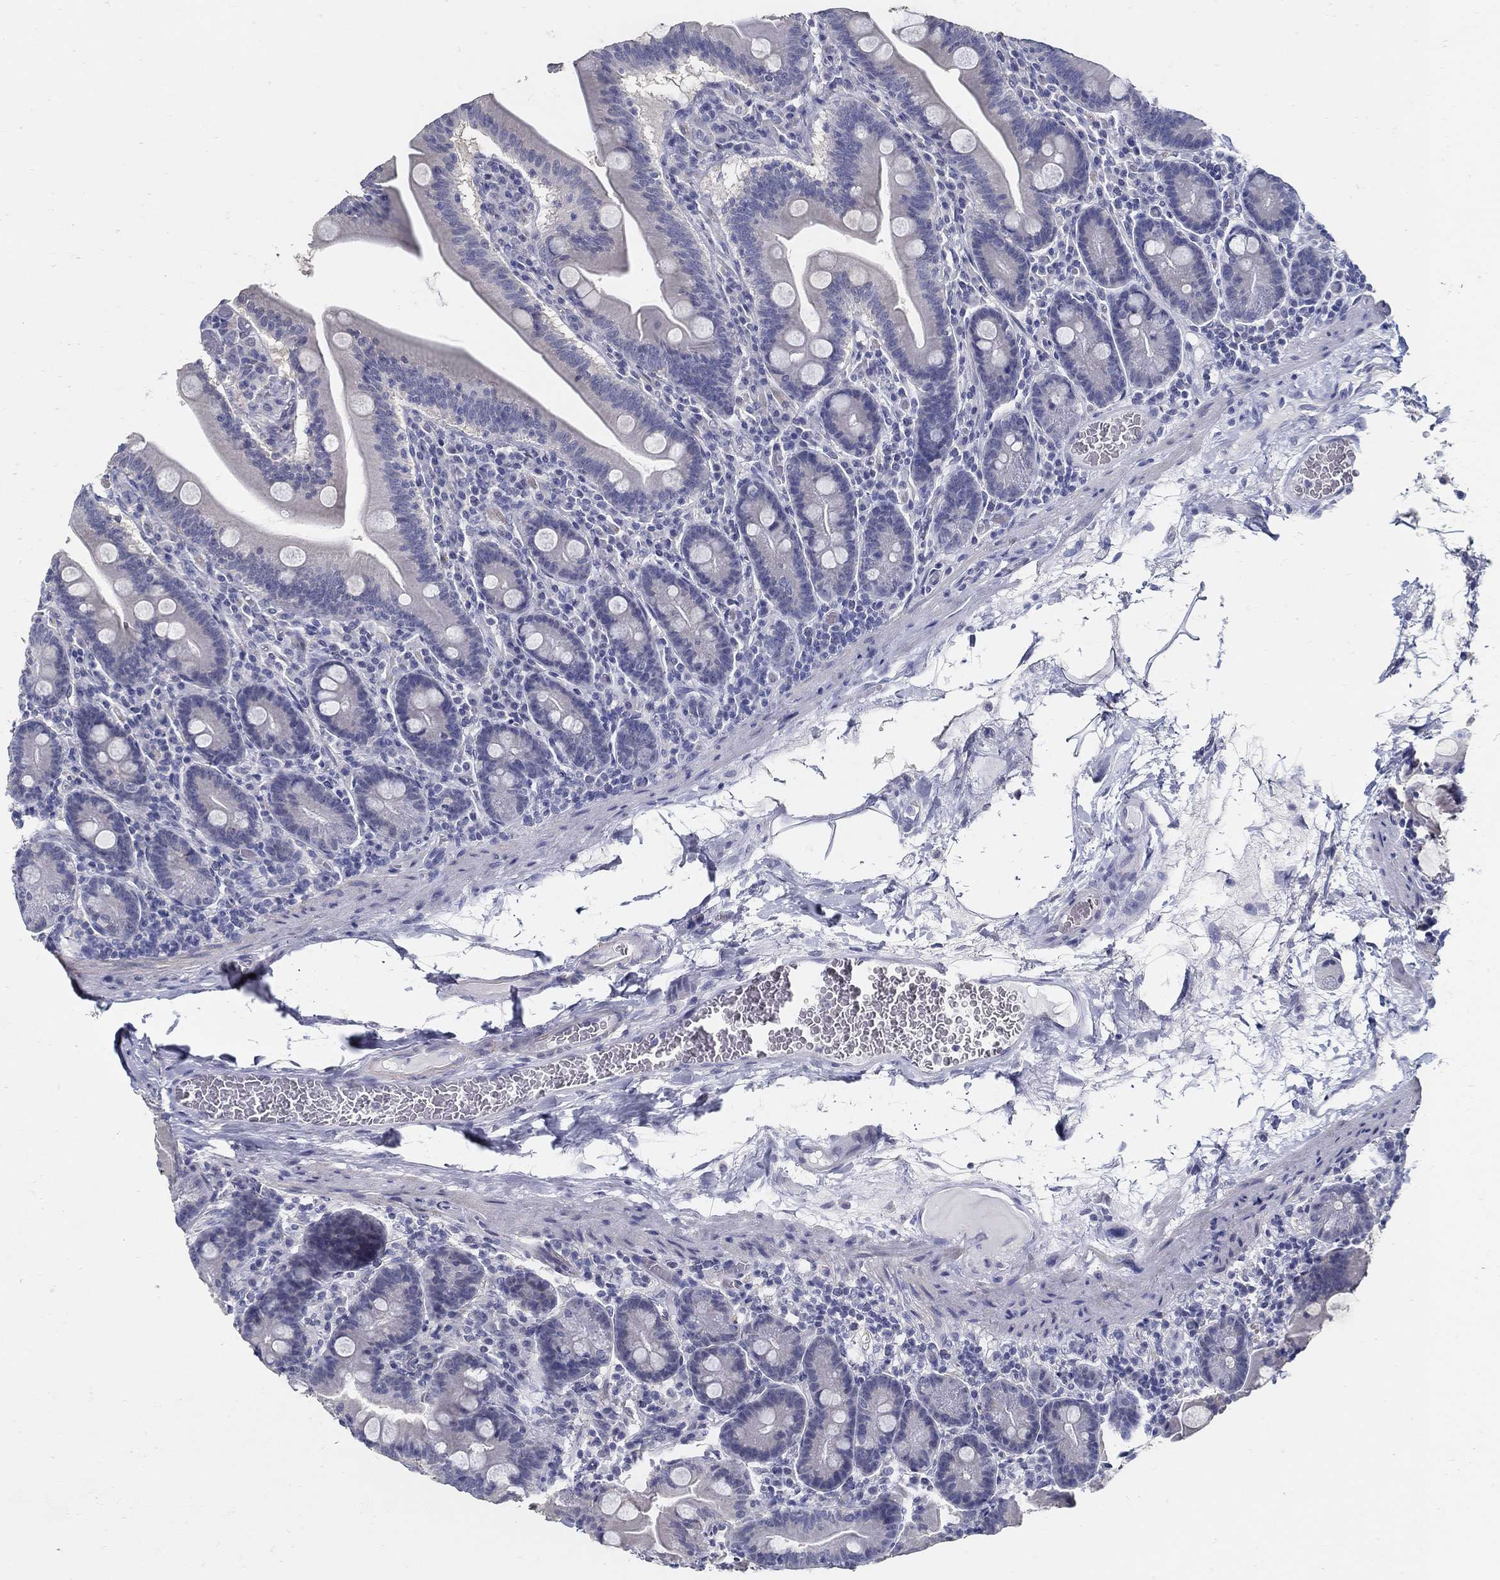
{"staining": {"intensity": "negative", "quantity": "none", "location": "none"}, "tissue": "small intestine", "cell_type": "Glandular cells", "image_type": "normal", "snomed": [{"axis": "morphology", "description": "Normal tissue, NOS"}, {"axis": "topography", "description": "Small intestine"}], "caption": "Normal small intestine was stained to show a protein in brown. There is no significant expression in glandular cells. (DAB immunohistochemistry, high magnification).", "gene": "USP29", "patient": {"sex": "male", "age": 37}}